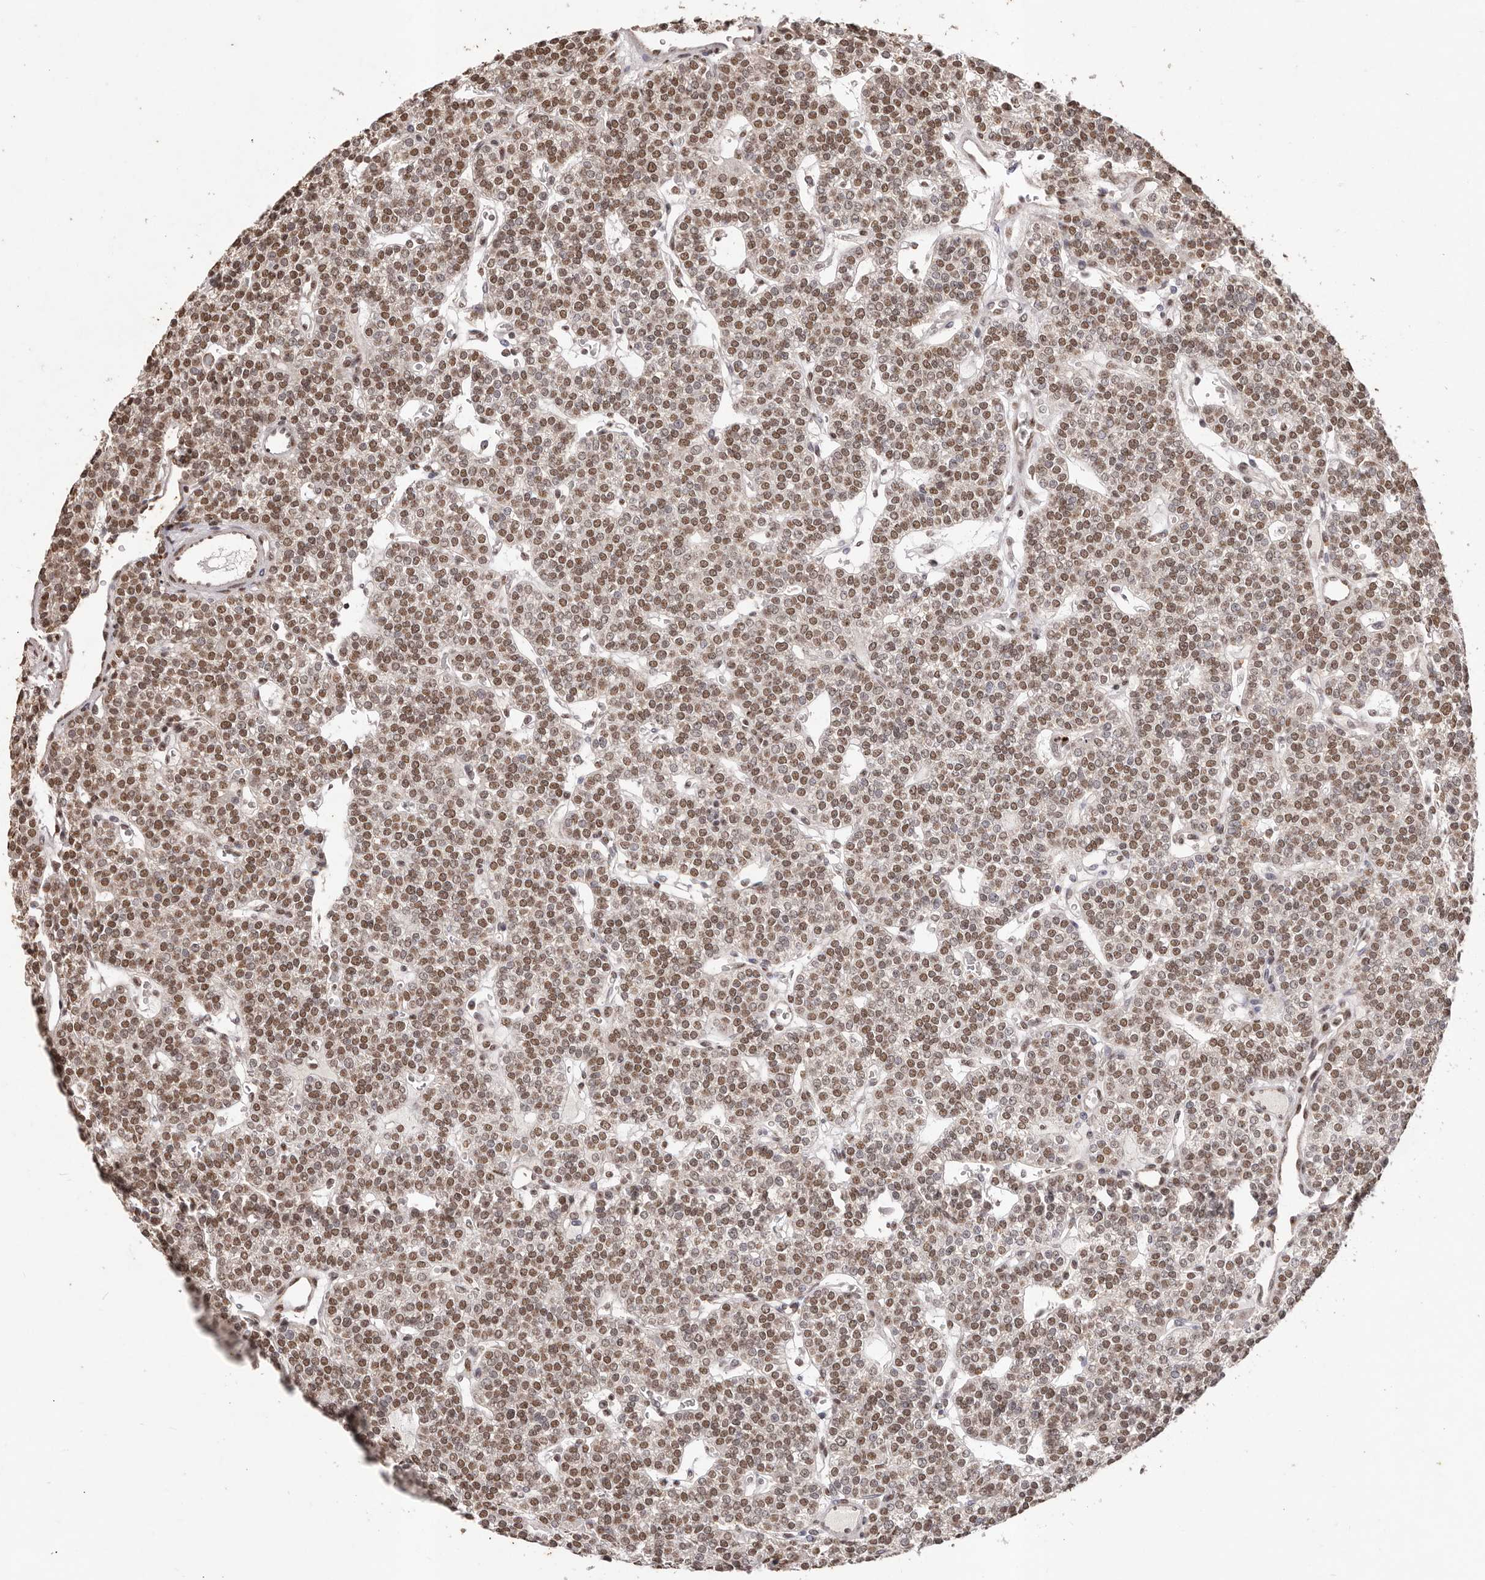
{"staining": {"intensity": "moderate", "quantity": ">75%", "location": "nuclear"}, "tissue": "parathyroid gland", "cell_type": "Glandular cells", "image_type": "normal", "snomed": [{"axis": "morphology", "description": "Normal tissue, NOS"}, {"axis": "topography", "description": "Parathyroid gland"}], "caption": "Immunohistochemical staining of normal parathyroid gland shows >75% levels of moderate nuclear protein positivity in about >75% of glandular cells.", "gene": "RPS6KA5", "patient": {"sex": "male", "age": 83}}